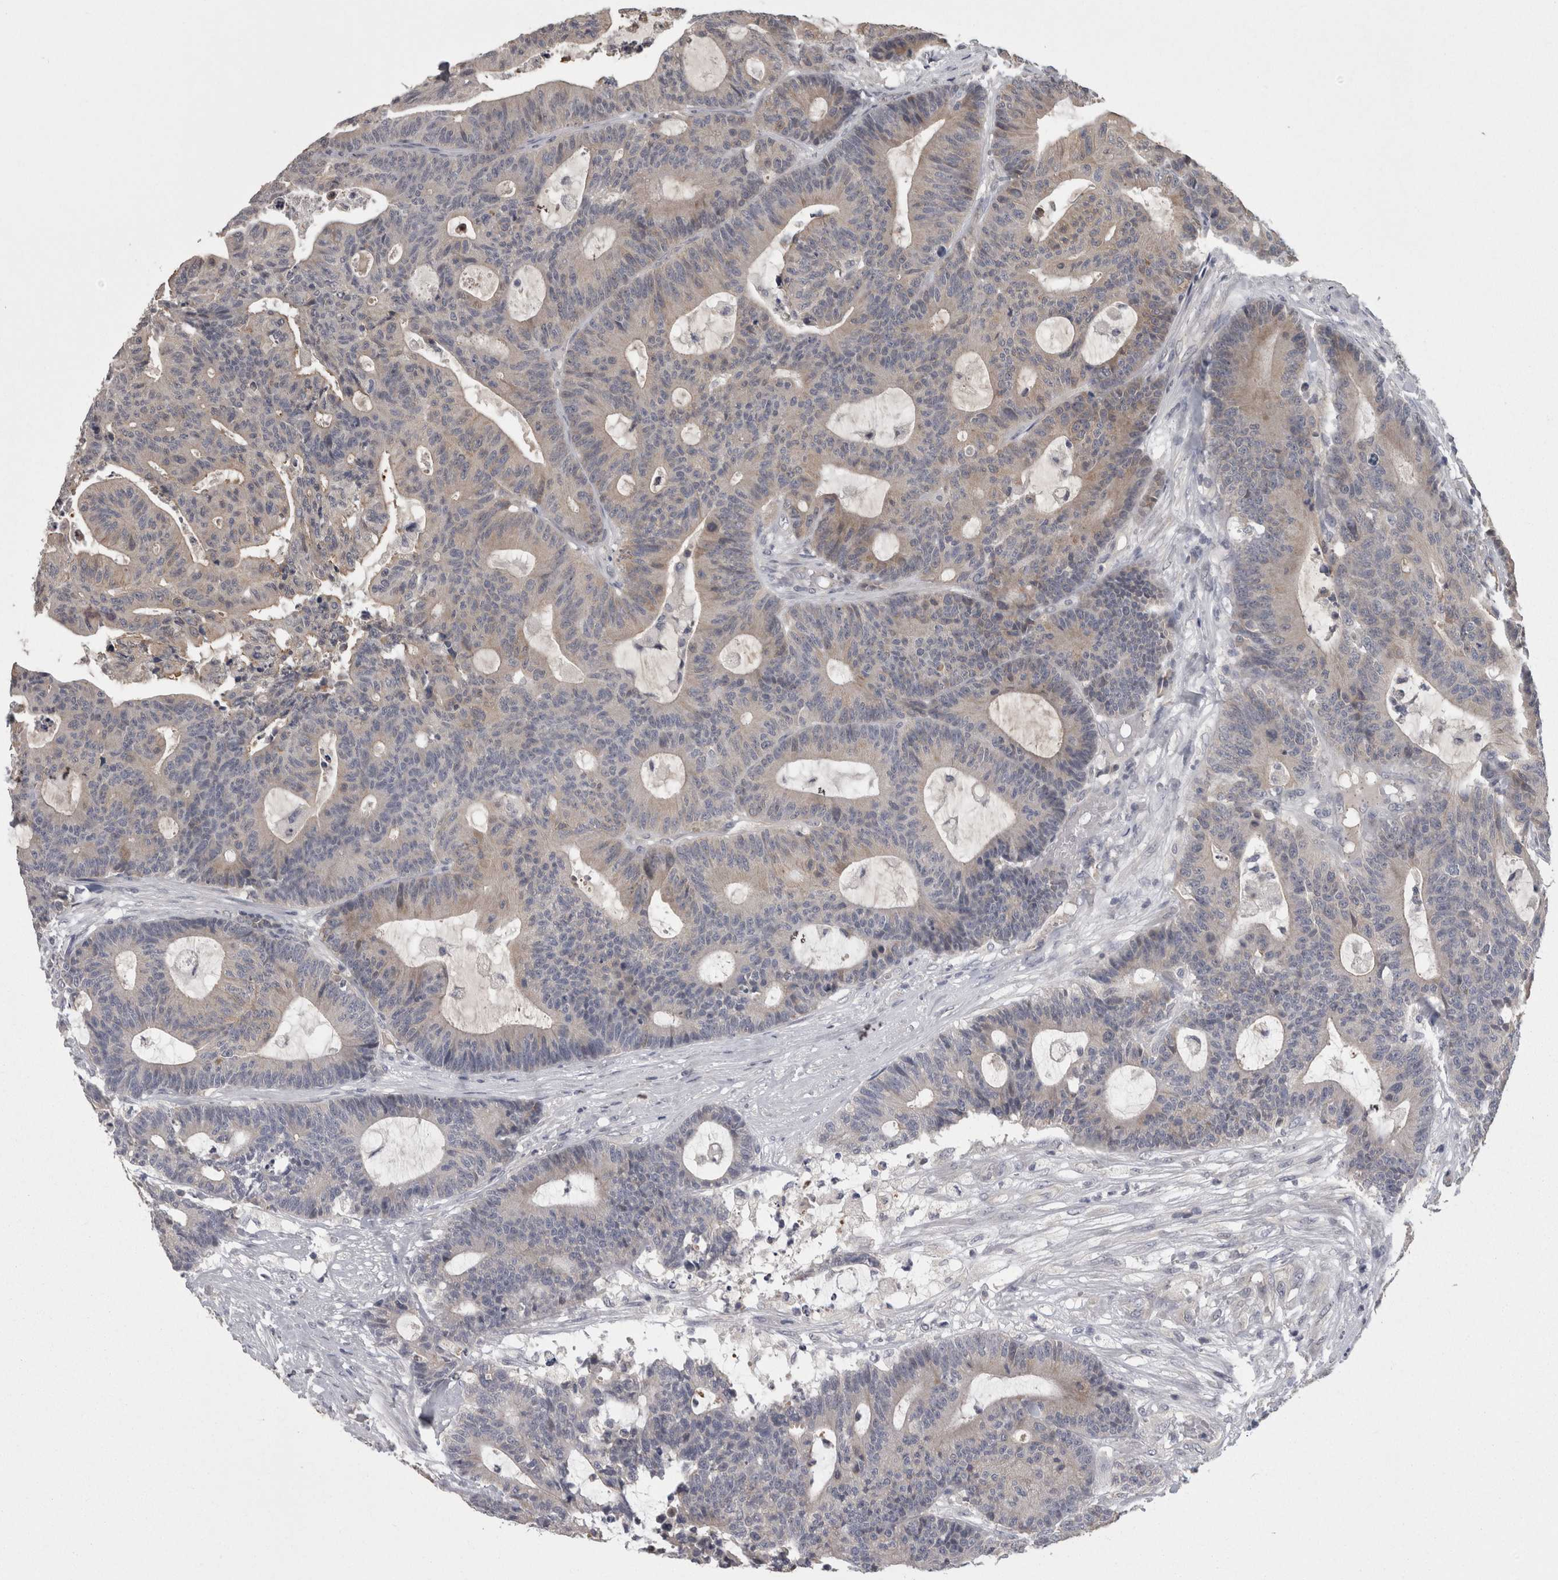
{"staining": {"intensity": "weak", "quantity": "<25%", "location": "cytoplasmic/membranous"}, "tissue": "colorectal cancer", "cell_type": "Tumor cells", "image_type": "cancer", "snomed": [{"axis": "morphology", "description": "Adenocarcinoma, NOS"}, {"axis": "topography", "description": "Colon"}], "caption": "The photomicrograph demonstrates no significant staining in tumor cells of adenocarcinoma (colorectal). Nuclei are stained in blue.", "gene": "PON3", "patient": {"sex": "female", "age": 84}}